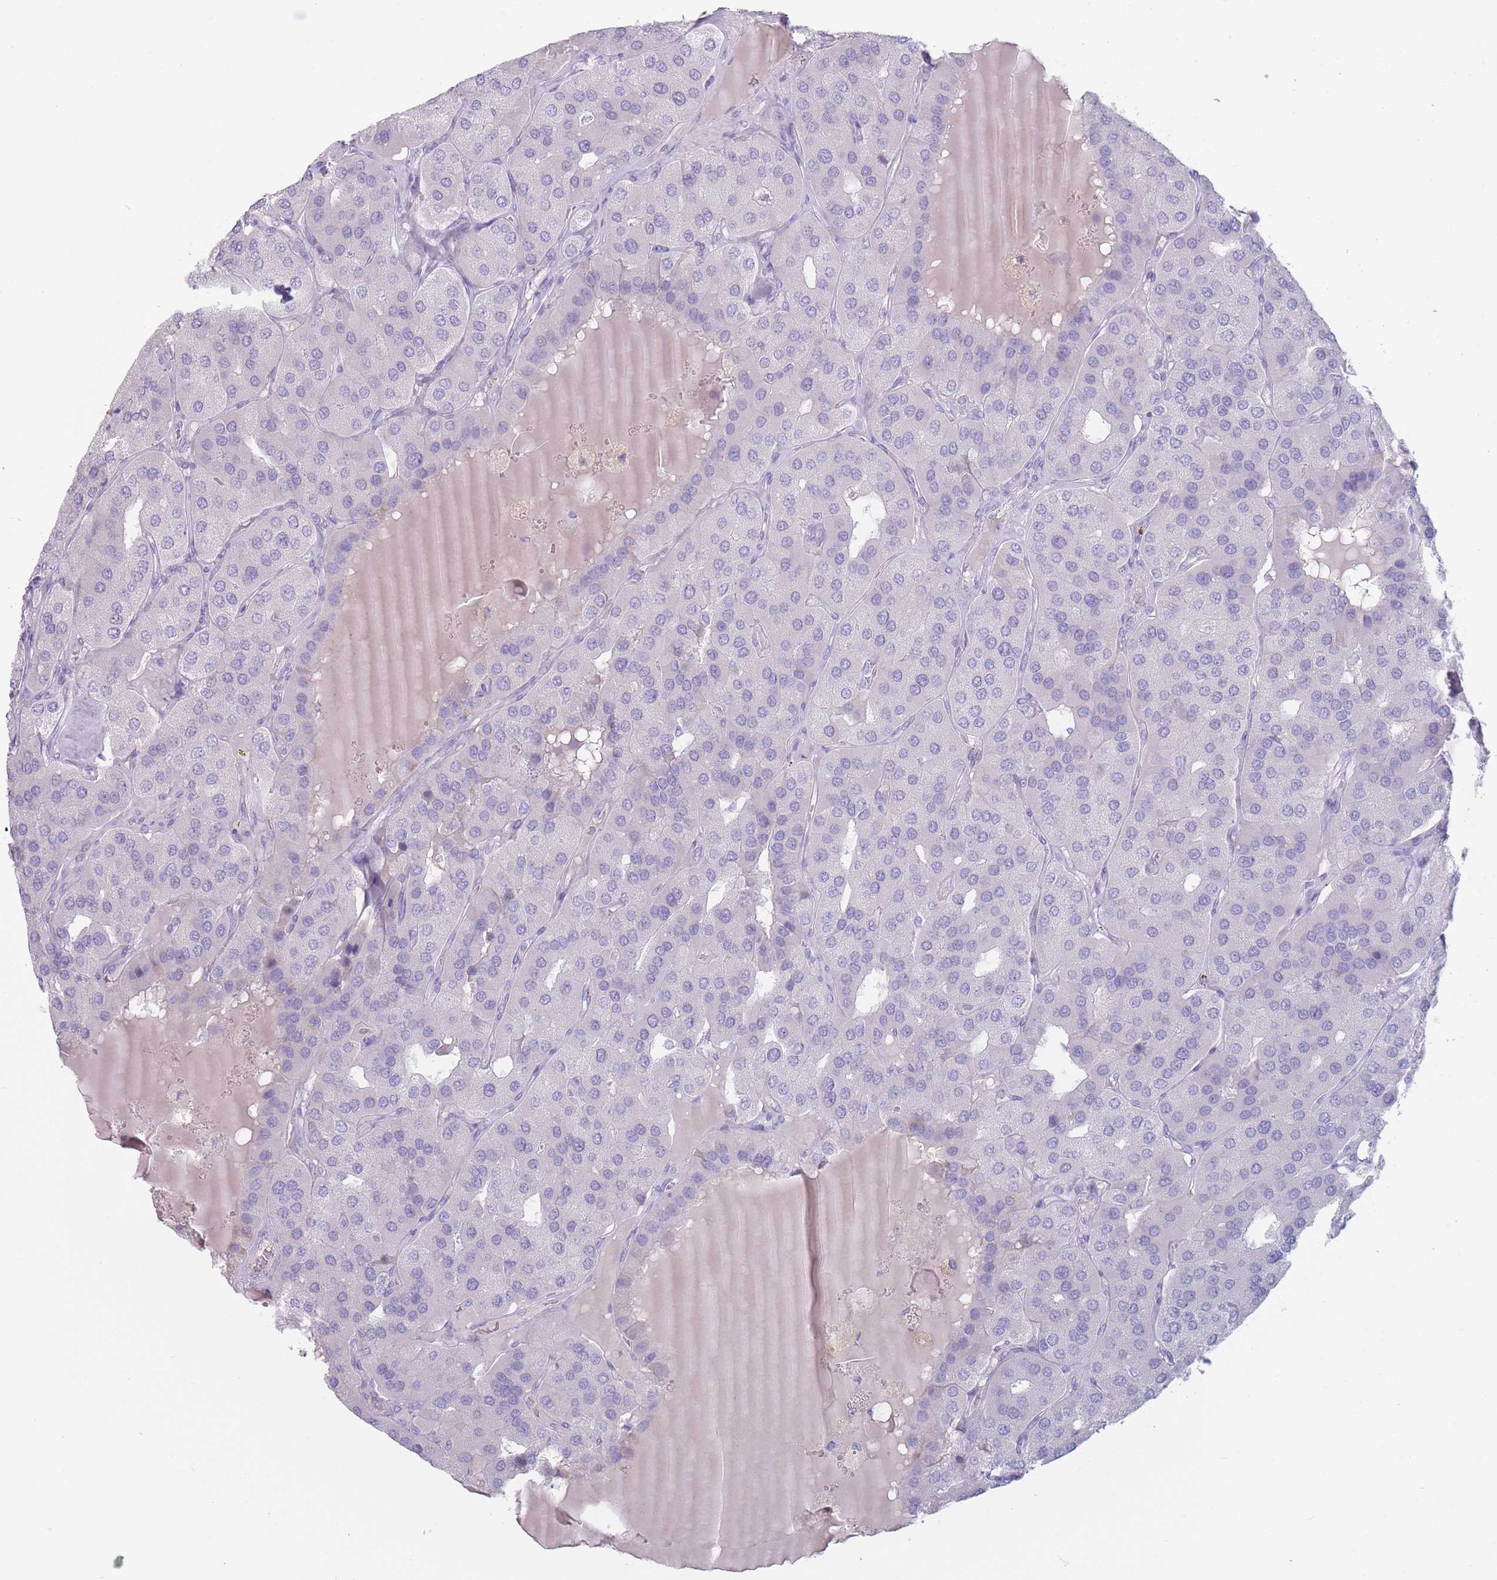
{"staining": {"intensity": "negative", "quantity": "none", "location": "none"}, "tissue": "parathyroid gland", "cell_type": "Glandular cells", "image_type": "normal", "snomed": [{"axis": "morphology", "description": "Normal tissue, NOS"}, {"axis": "morphology", "description": "Adenoma, NOS"}, {"axis": "topography", "description": "Parathyroid gland"}], "caption": "Immunohistochemistry histopathology image of normal parathyroid gland: parathyroid gland stained with DAB (3,3'-diaminobenzidine) displays no significant protein expression in glandular cells.", "gene": "GPR12", "patient": {"sex": "female", "age": 86}}